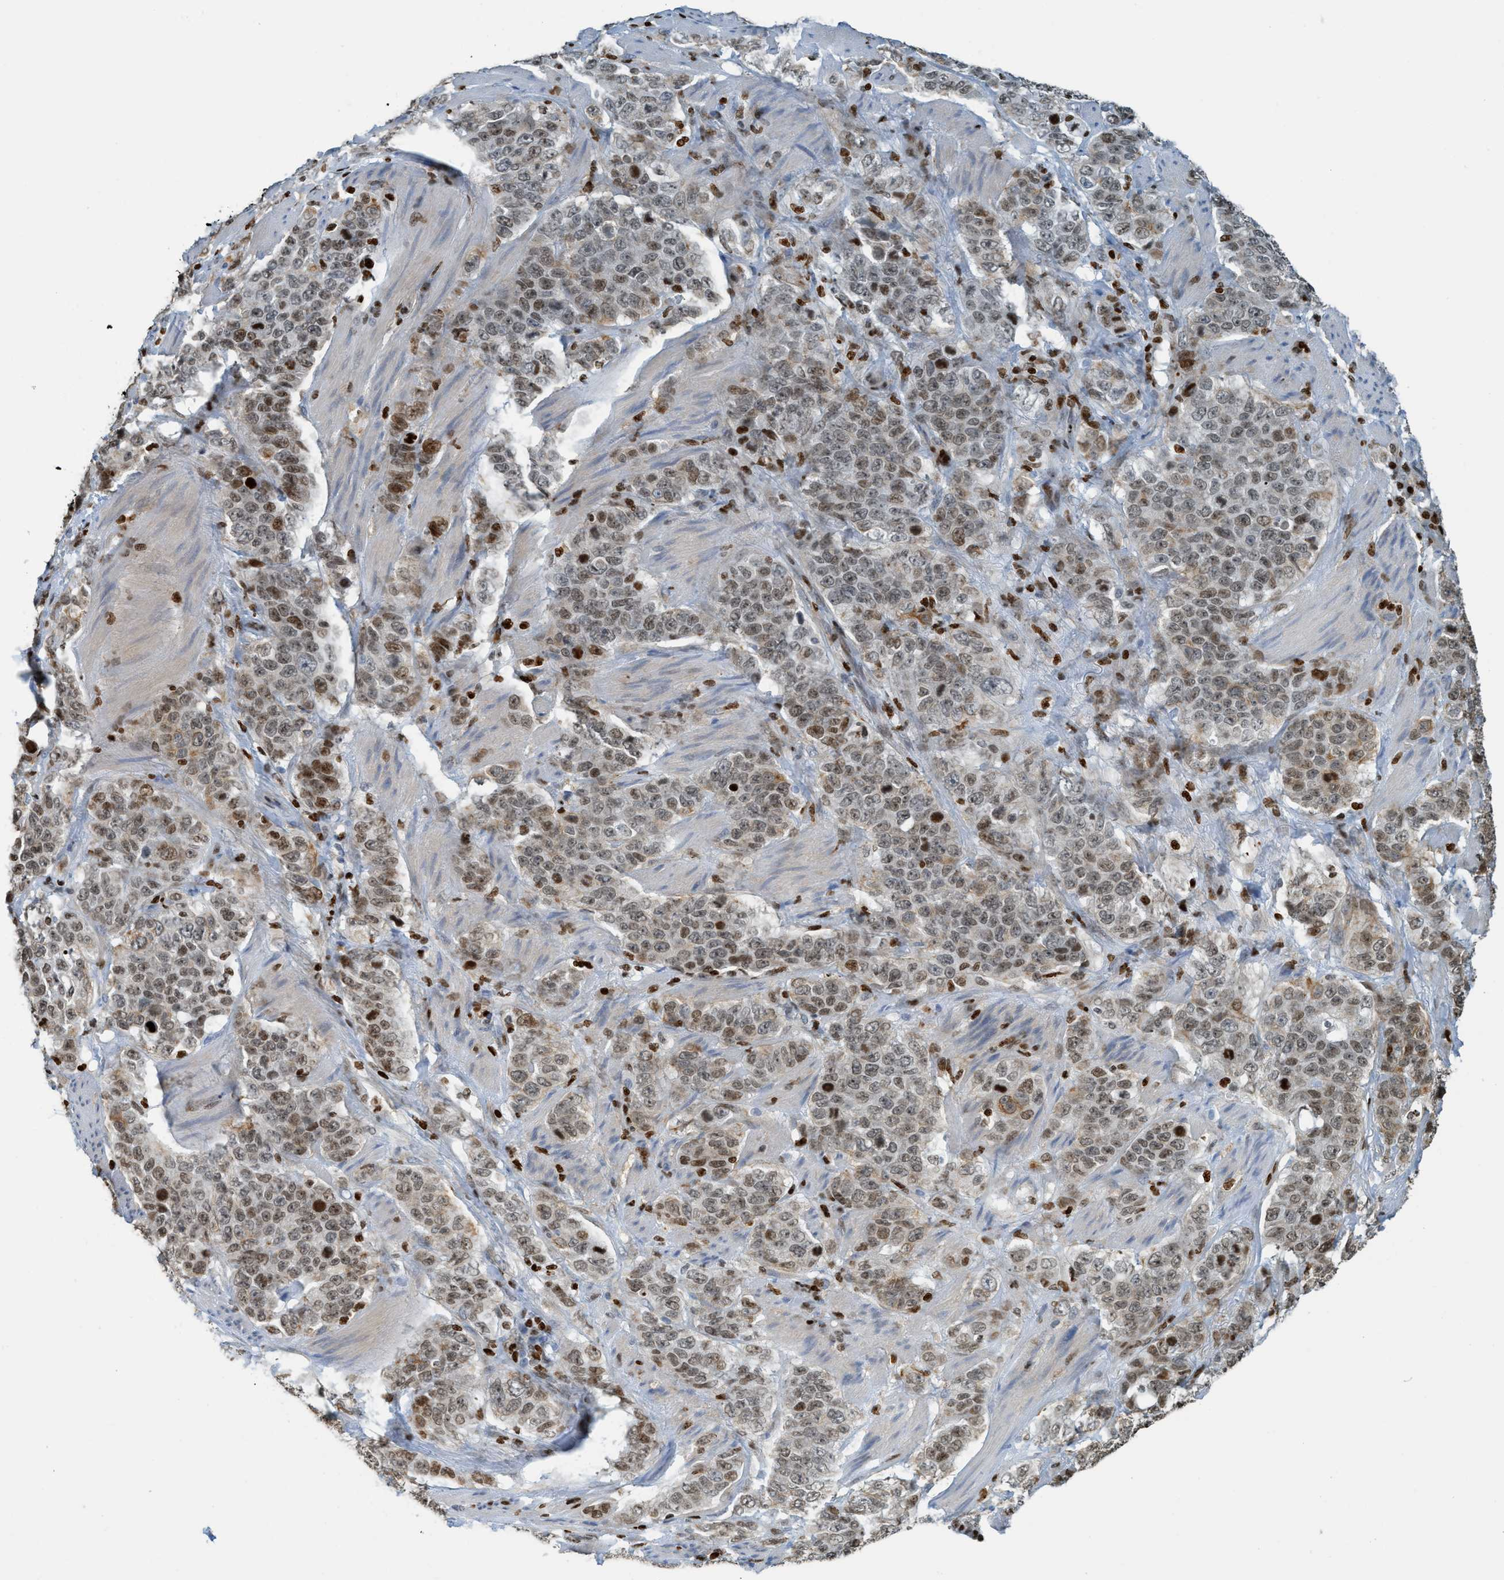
{"staining": {"intensity": "moderate", "quantity": "<25%", "location": "nuclear"}, "tissue": "stomach cancer", "cell_type": "Tumor cells", "image_type": "cancer", "snomed": [{"axis": "morphology", "description": "Adenocarcinoma, NOS"}, {"axis": "topography", "description": "Stomach"}], "caption": "Immunohistochemical staining of human stomach adenocarcinoma displays moderate nuclear protein staining in approximately <25% of tumor cells.", "gene": "SH3D19", "patient": {"sex": "male", "age": 48}}